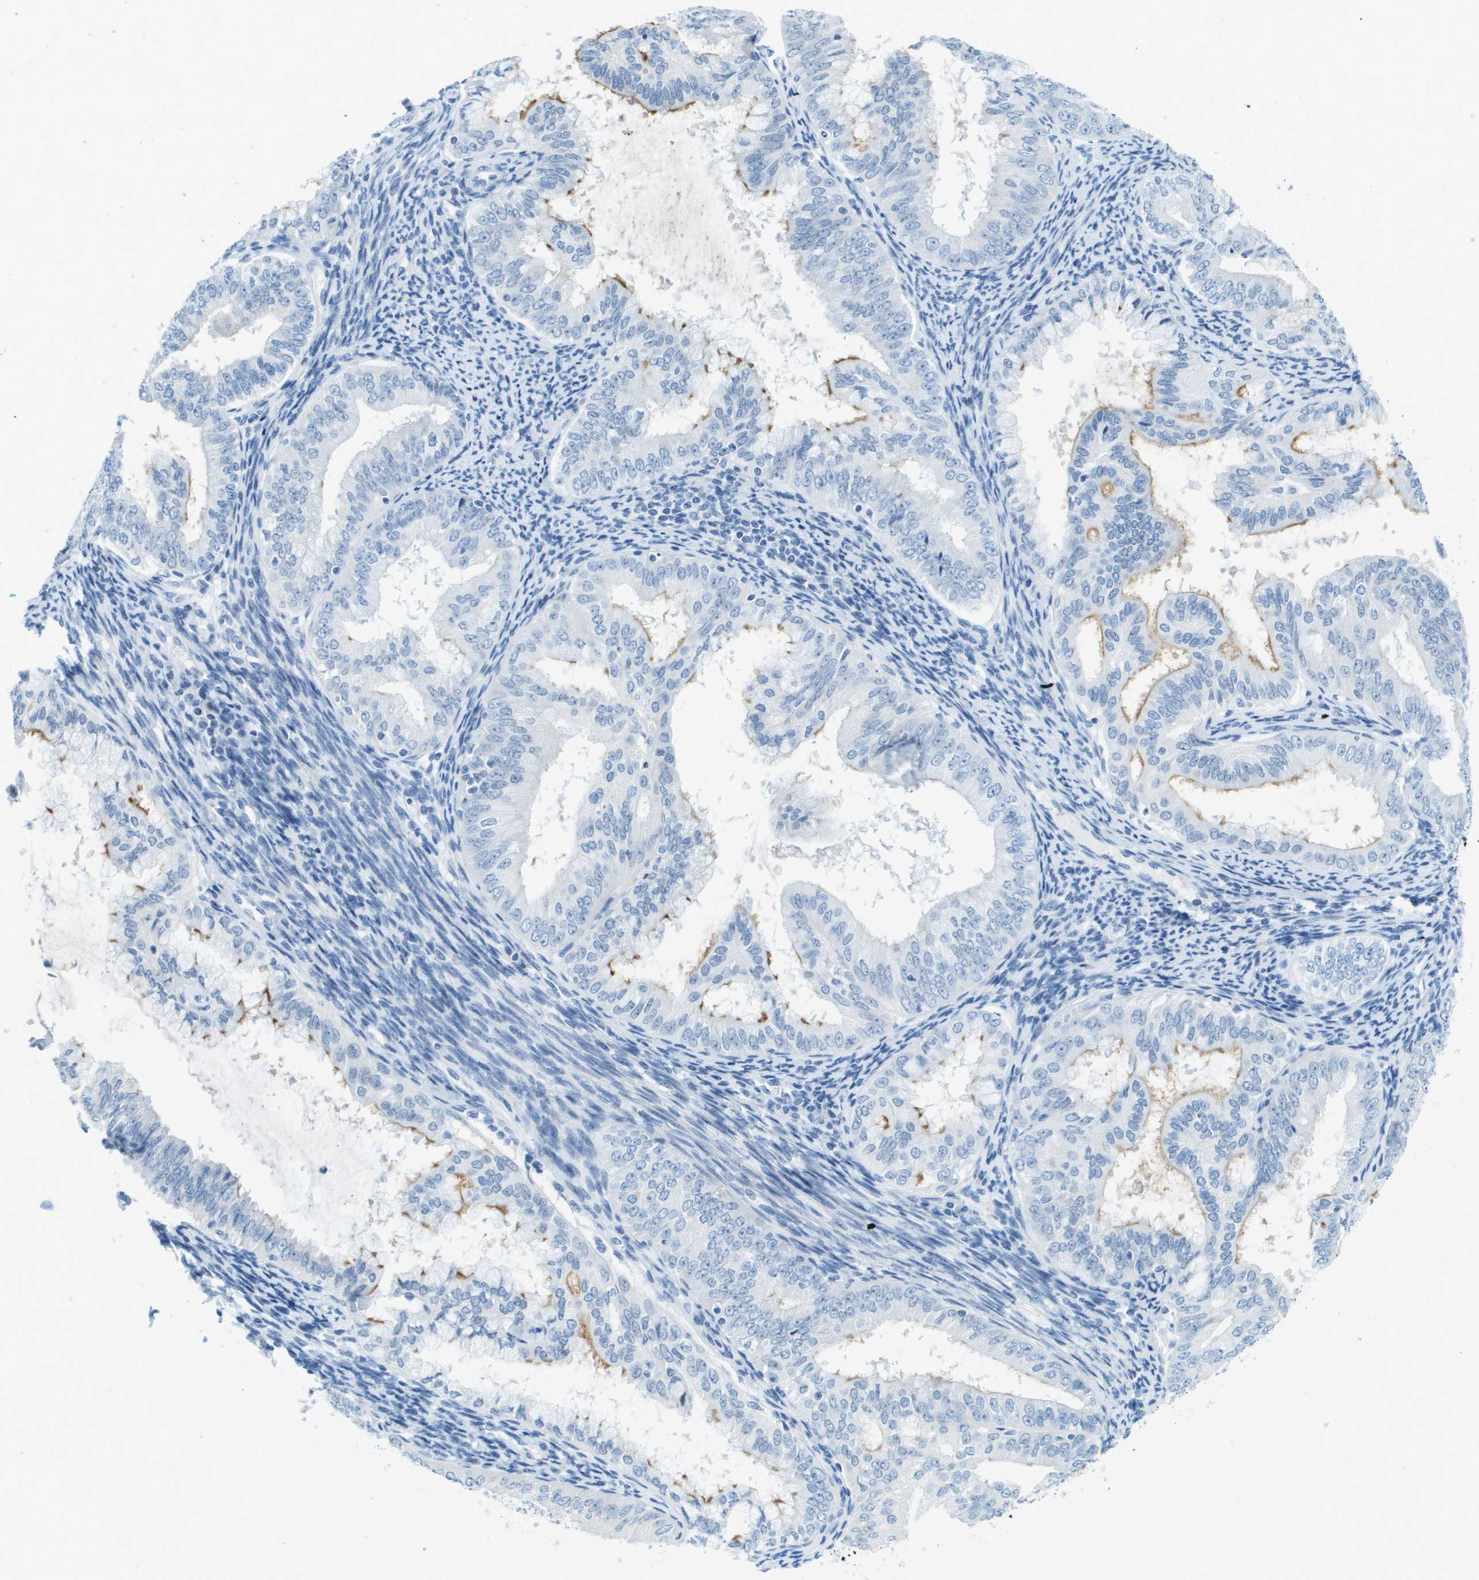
{"staining": {"intensity": "moderate", "quantity": "<25%", "location": "cytoplasmic/membranous"}, "tissue": "endometrial cancer", "cell_type": "Tumor cells", "image_type": "cancer", "snomed": [{"axis": "morphology", "description": "Adenocarcinoma, NOS"}, {"axis": "topography", "description": "Endometrium"}], "caption": "Moderate cytoplasmic/membranous staining for a protein is identified in approximately <25% of tumor cells of endometrial cancer (adenocarcinoma) using IHC.", "gene": "CDHR2", "patient": {"sex": "female", "age": 63}}